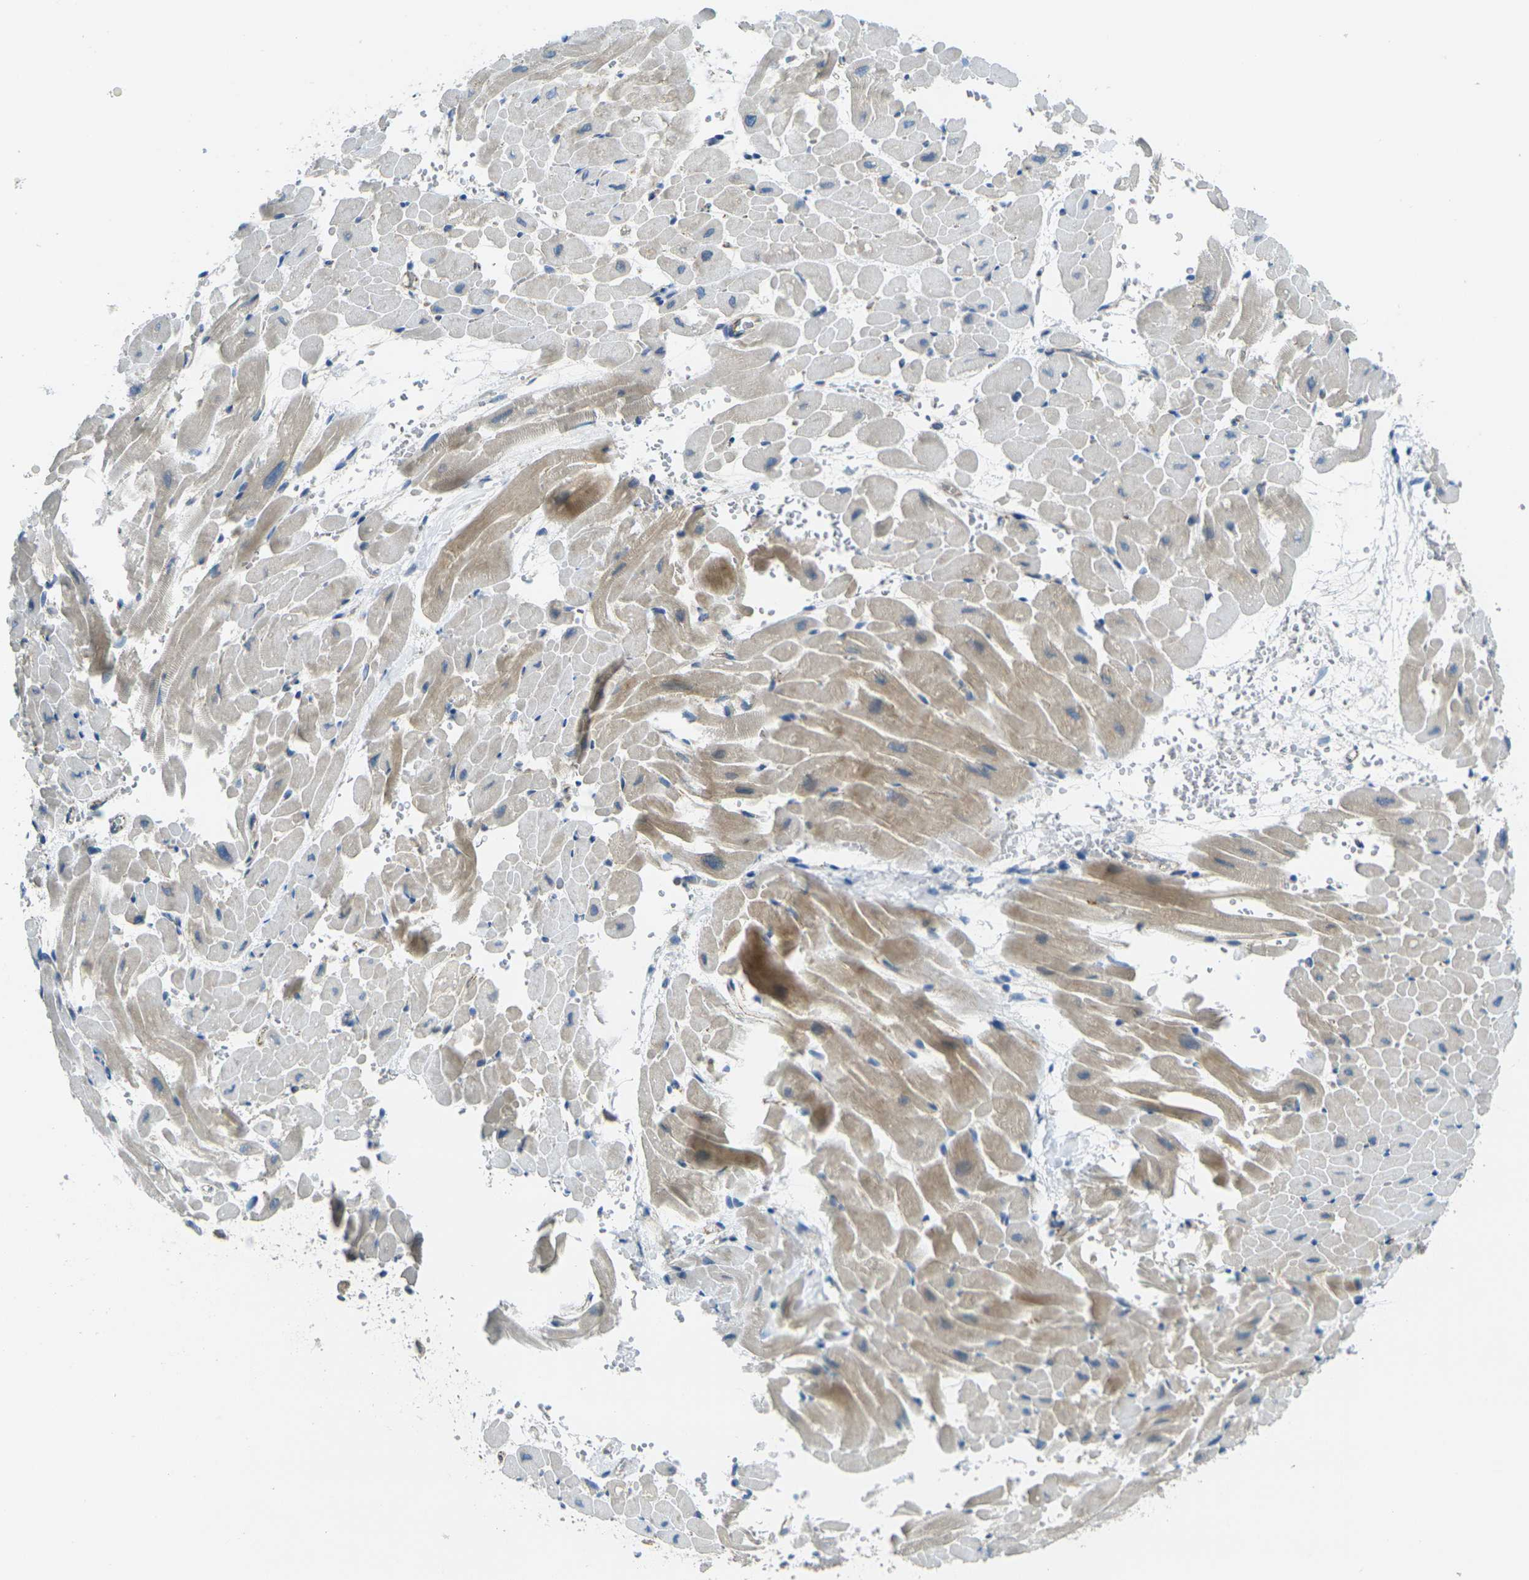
{"staining": {"intensity": "moderate", "quantity": "<25%", "location": "cytoplasmic/membranous"}, "tissue": "heart muscle", "cell_type": "Cardiomyocytes", "image_type": "normal", "snomed": [{"axis": "morphology", "description": "Normal tissue, NOS"}, {"axis": "topography", "description": "Heart"}], "caption": "Immunohistochemistry (IHC) (DAB) staining of unremarkable human heart muscle reveals moderate cytoplasmic/membranous protein positivity in about <25% of cardiomyocytes. The staining was performed using DAB, with brown indicating positive protein expression. Nuclei are stained blue with hematoxylin.", "gene": "RHBDD1", "patient": {"sex": "male", "age": 45}}